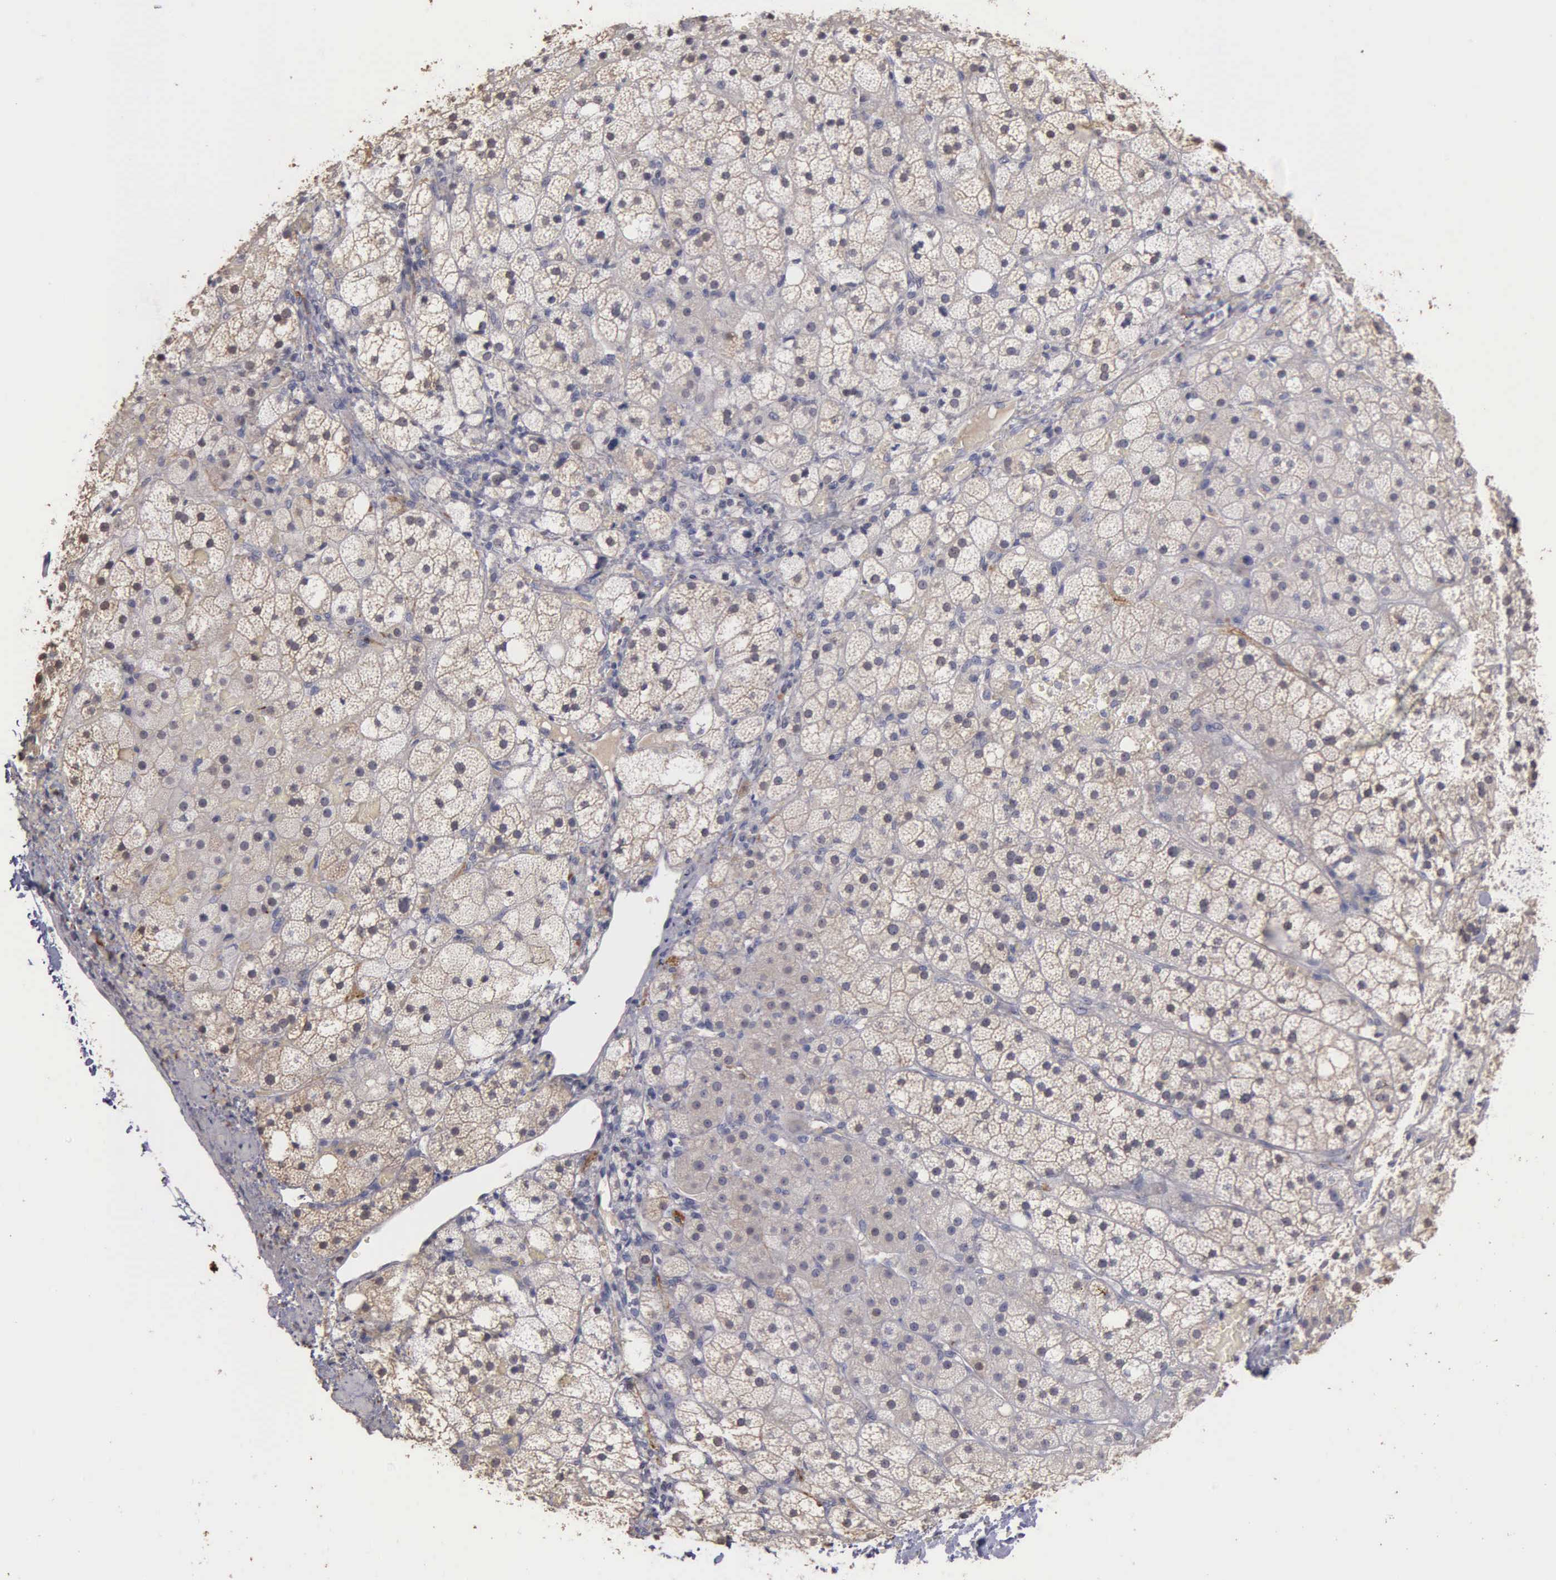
{"staining": {"intensity": "moderate", "quantity": "<25%", "location": "cytoplasmic/membranous,nuclear"}, "tissue": "adrenal gland", "cell_type": "Glandular cells", "image_type": "normal", "snomed": [{"axis": "morphology", "description": "Normal tissue, NOS"}, {"axis": "topography", "description": "Adrenal gland"}], "caption": "Brown immunohistochemical staining in normal human adrenal gland exhibits moderate cytoplasmic/membranous,nuclear staining in approximately <25% of glandular cells. Nuclei are stained in blue.", "gene": "ENO3", "patient": {"sex": "male", "age": 53}}